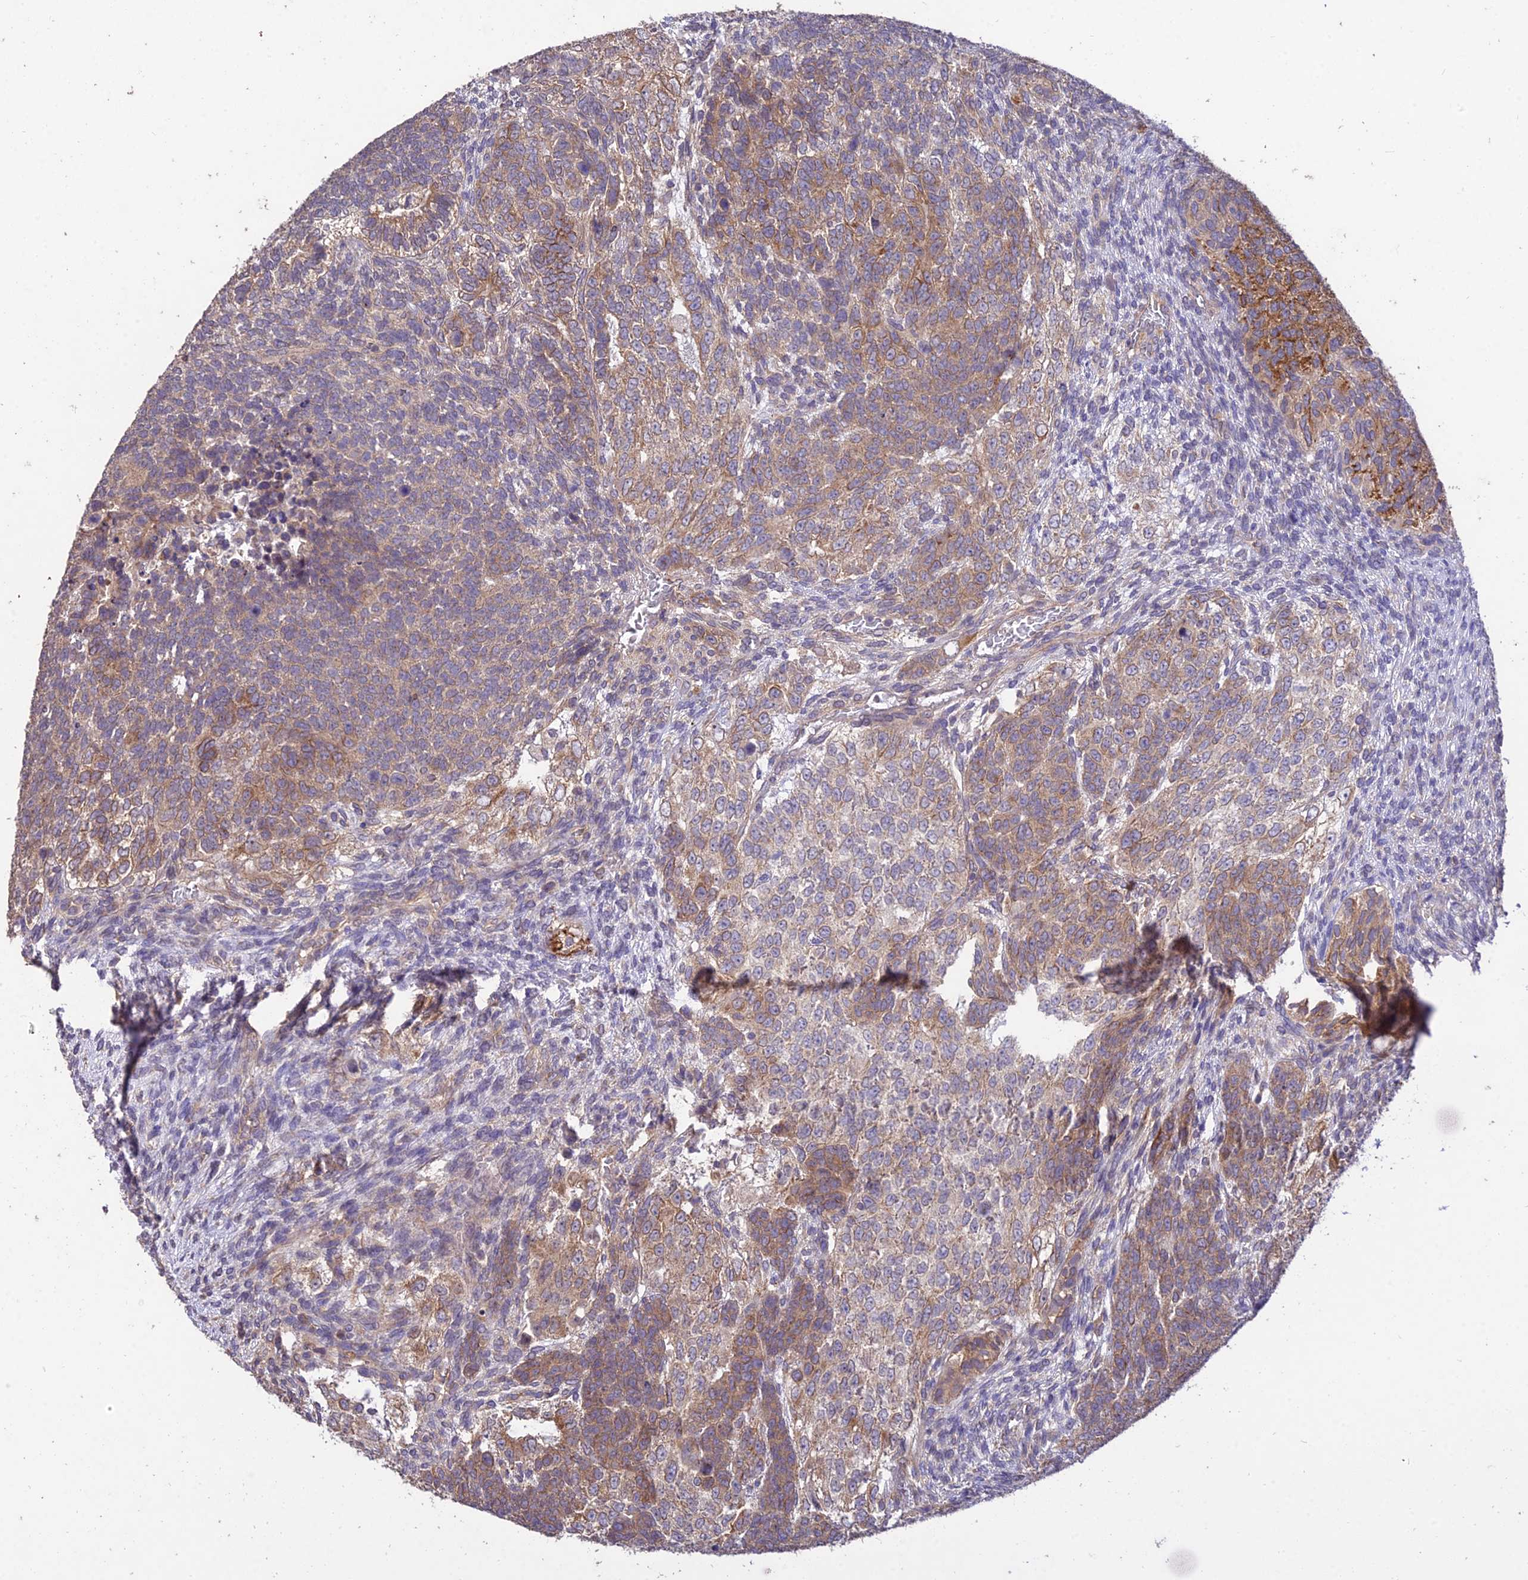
{"staining": {"intensity": "moderate", "quantity": ">75%", "location": "cytoplasmic/membranous"}, "tissue": "testis cancer", "cell_type": "Tumor cells", "image_type": "cancer", "snomed": [{"axis": "morphology", "description": "Carcinoma, Embryonal, NOS"}, {"axis": "topography", "description": "Testis"}], "caption": "Human testis cancer (embryonal carcinoma) stained with a protein marker demonstrates moderate staining in tumor cells.", "gene": "SDHD", "patient": {"sex": "male", "age": 23}}